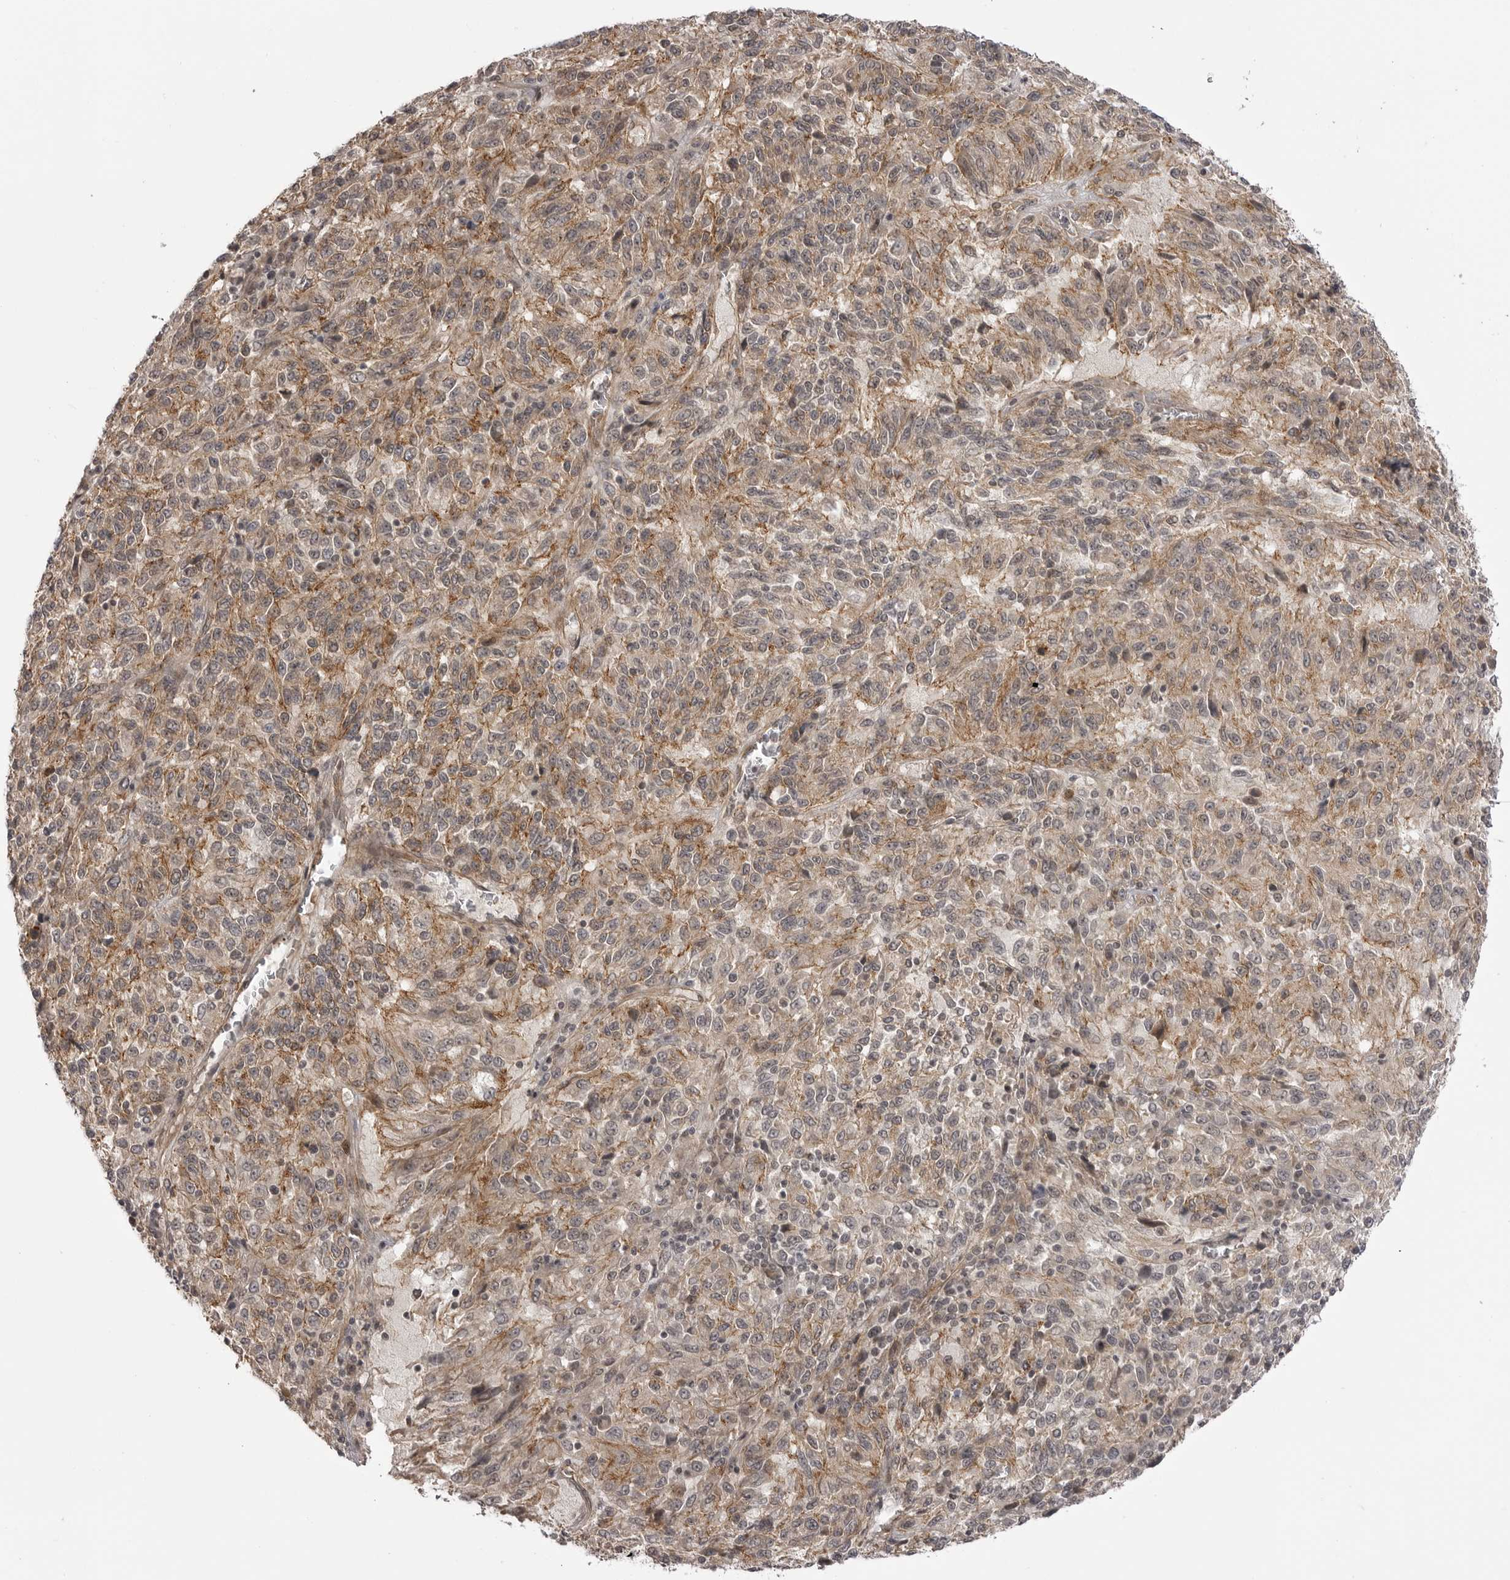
{"staining": {"intensity": "moderate", "quantity": "25%-75%", "location": "cytoplasmic/membranous"}, "tissue": "melanoma", "cell_type": "Tumor cells", "image_type": "cancer", "snomed": [{"axis": "morphology", "description": "Malignant melanoma, Metastatic site"}, {"axis": "topography", "description": "Lung"}], "caption": "High-power microscopy captured an immunohistochemistry (IHC) micrograph of malignant melanoma (metastatic site), revealing moderate cytoplasmic/membranous positivity in about 25%-75% of tumor cells.", "gene": "SORBS1", "patient": {"sex": "male", "age": 64}}